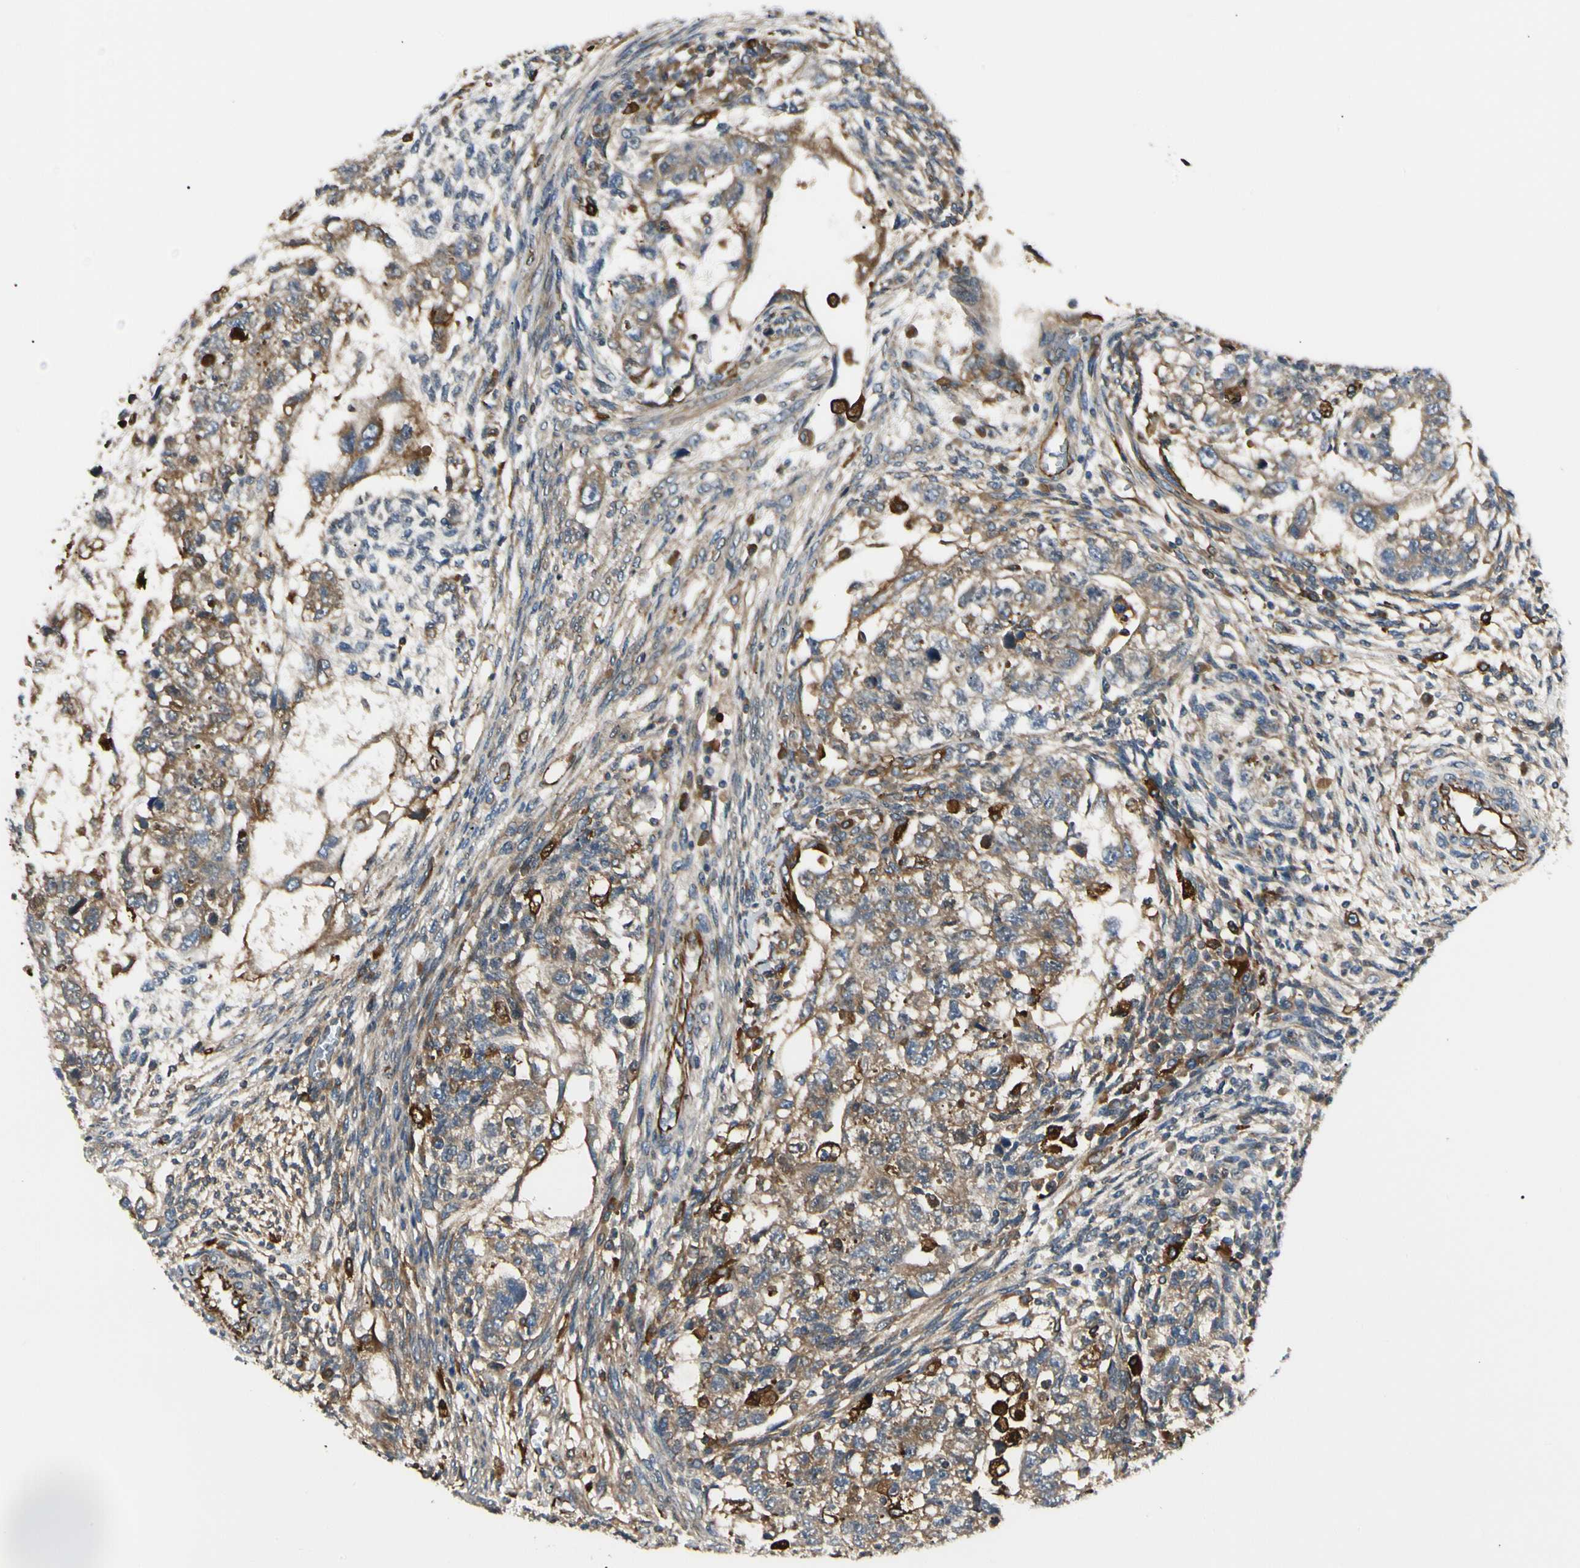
{"staining": {"intensity": "weak", "quantity": ">75%", "location": "cytoplasmic/membranous"}, "tissue": "testis cancer", "cell_type": "Tumor cells", "image_type": "cancer", "snomed": [{"axis": "morphology", "description": "Normal tissue, NOS"}, {"axis": "morphology", "description": "Carcinoma, Embryonal, NOS"}, {"axis": "topography", "description": "Testis"}], "caption": "Brown immunohistochemical staining in human embryonal carcinoma (testis) reveals weak cytoplasmic/membranous positivity in approximately >75% of tumor cells. (DAB IHC with brightfield microscopy, high magnification).", "gene": "FTH1", "patient": {"sex": "male", "age": 36}}